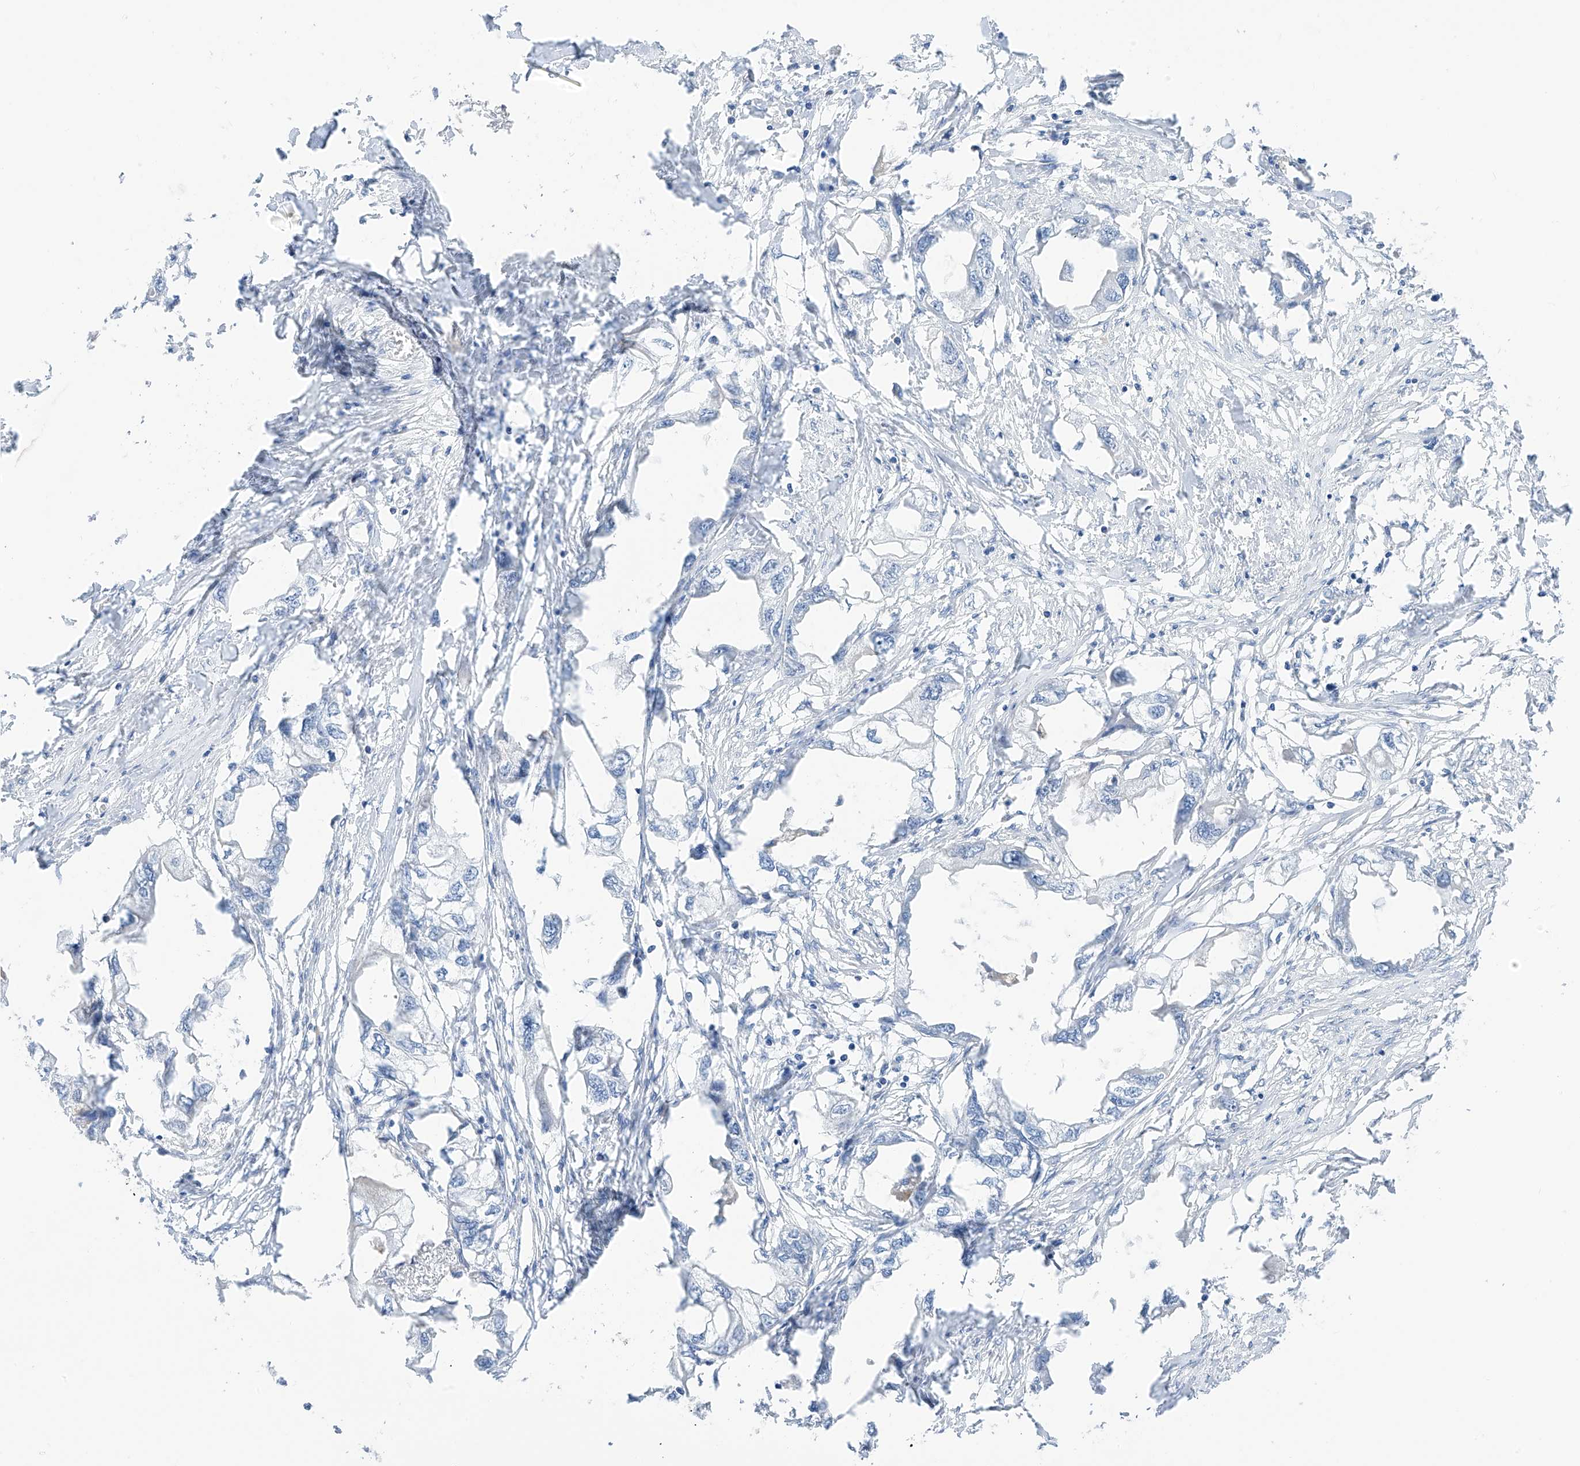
{"staining": {"intensity": "negative", "quantity": "none", "location": "none"}, "tissue": "endometrial cancer", "cell_type": "Tumor cells", "image_type": "cancer", "snomed": [{"axis": "morphology", "description": "Adenocarcinoma, NOS"}, {"axis": "morphology", "description": "Adenocarcinoma, metastatic, NOS"}, {"axis": "topography", "description": "Adipose tissue"}, {"axis": "topography", "description": "Endometrium"}], "caption": "Tumor cells are negative for brown protein staining in endometrial cancer (adenocarcinoma). The staining was performed using DAB (3,3'-diaminobenzidine) to visualize the protein expression in brown, while the nuclei were stained in blue with hematoxylin (Magnification: 20x).", "gene": "ITGA9", "patient": {"sex": "female", "age": 67}}